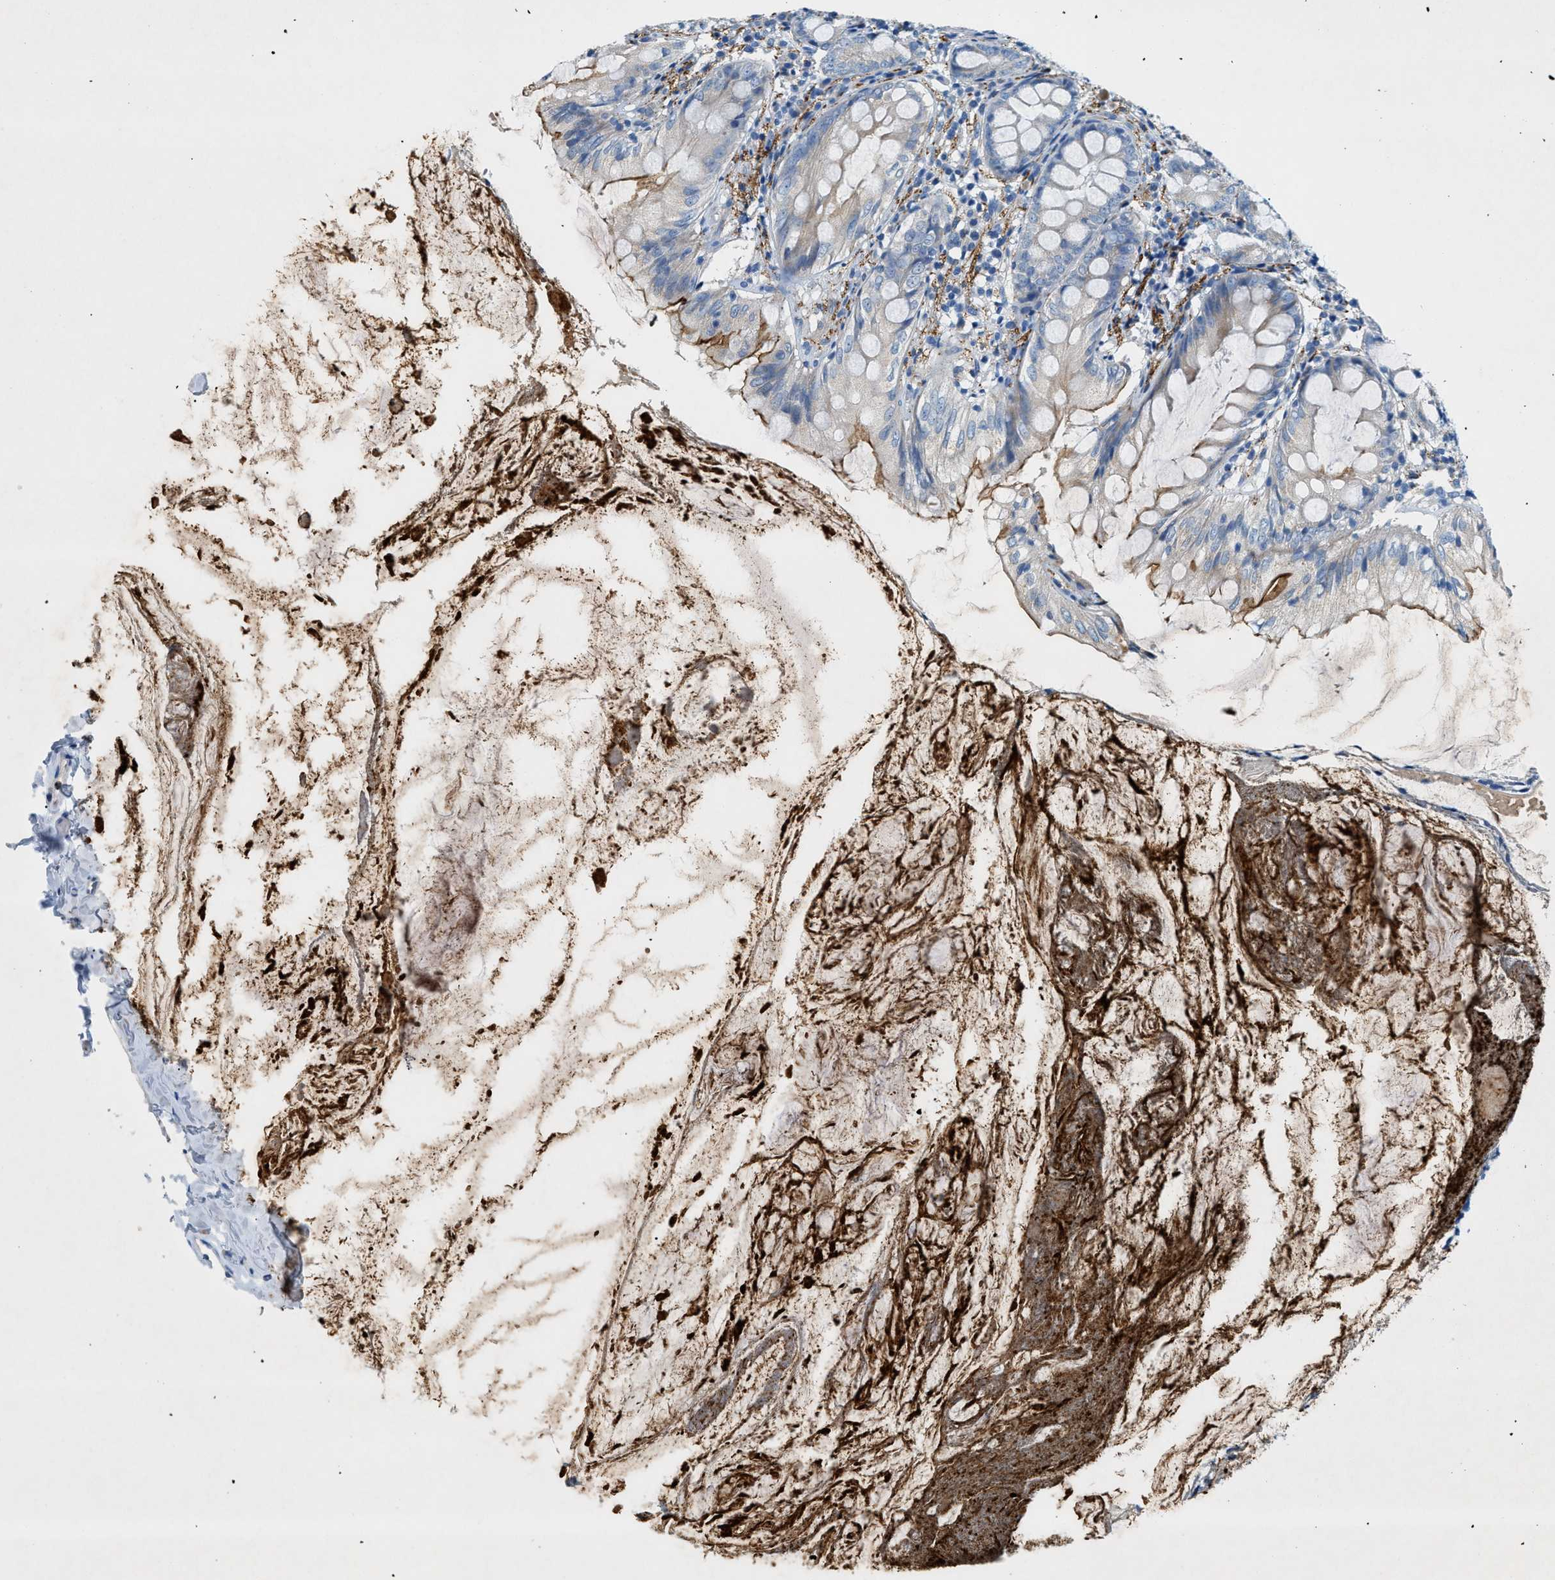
{"staining": {"intensity": "strong", "quantity": "<25%", "location": "cytoplasmic/membranous"}, "tissue": "appendix", "cell_type": "Glandular cells", "image_type": "normal", "snomed": [{"axis": "morphology", "description": "Normal tissue, NOS"}, {"axis": "topography", "description": "Appendix"}], "caption": "Benign appendix displays strong cytoplasmic/membranous positivity in approximately <25% of glandular cells.", "gene": "ZDHHC13", "patient": {"sex": "female", "age": 77}}